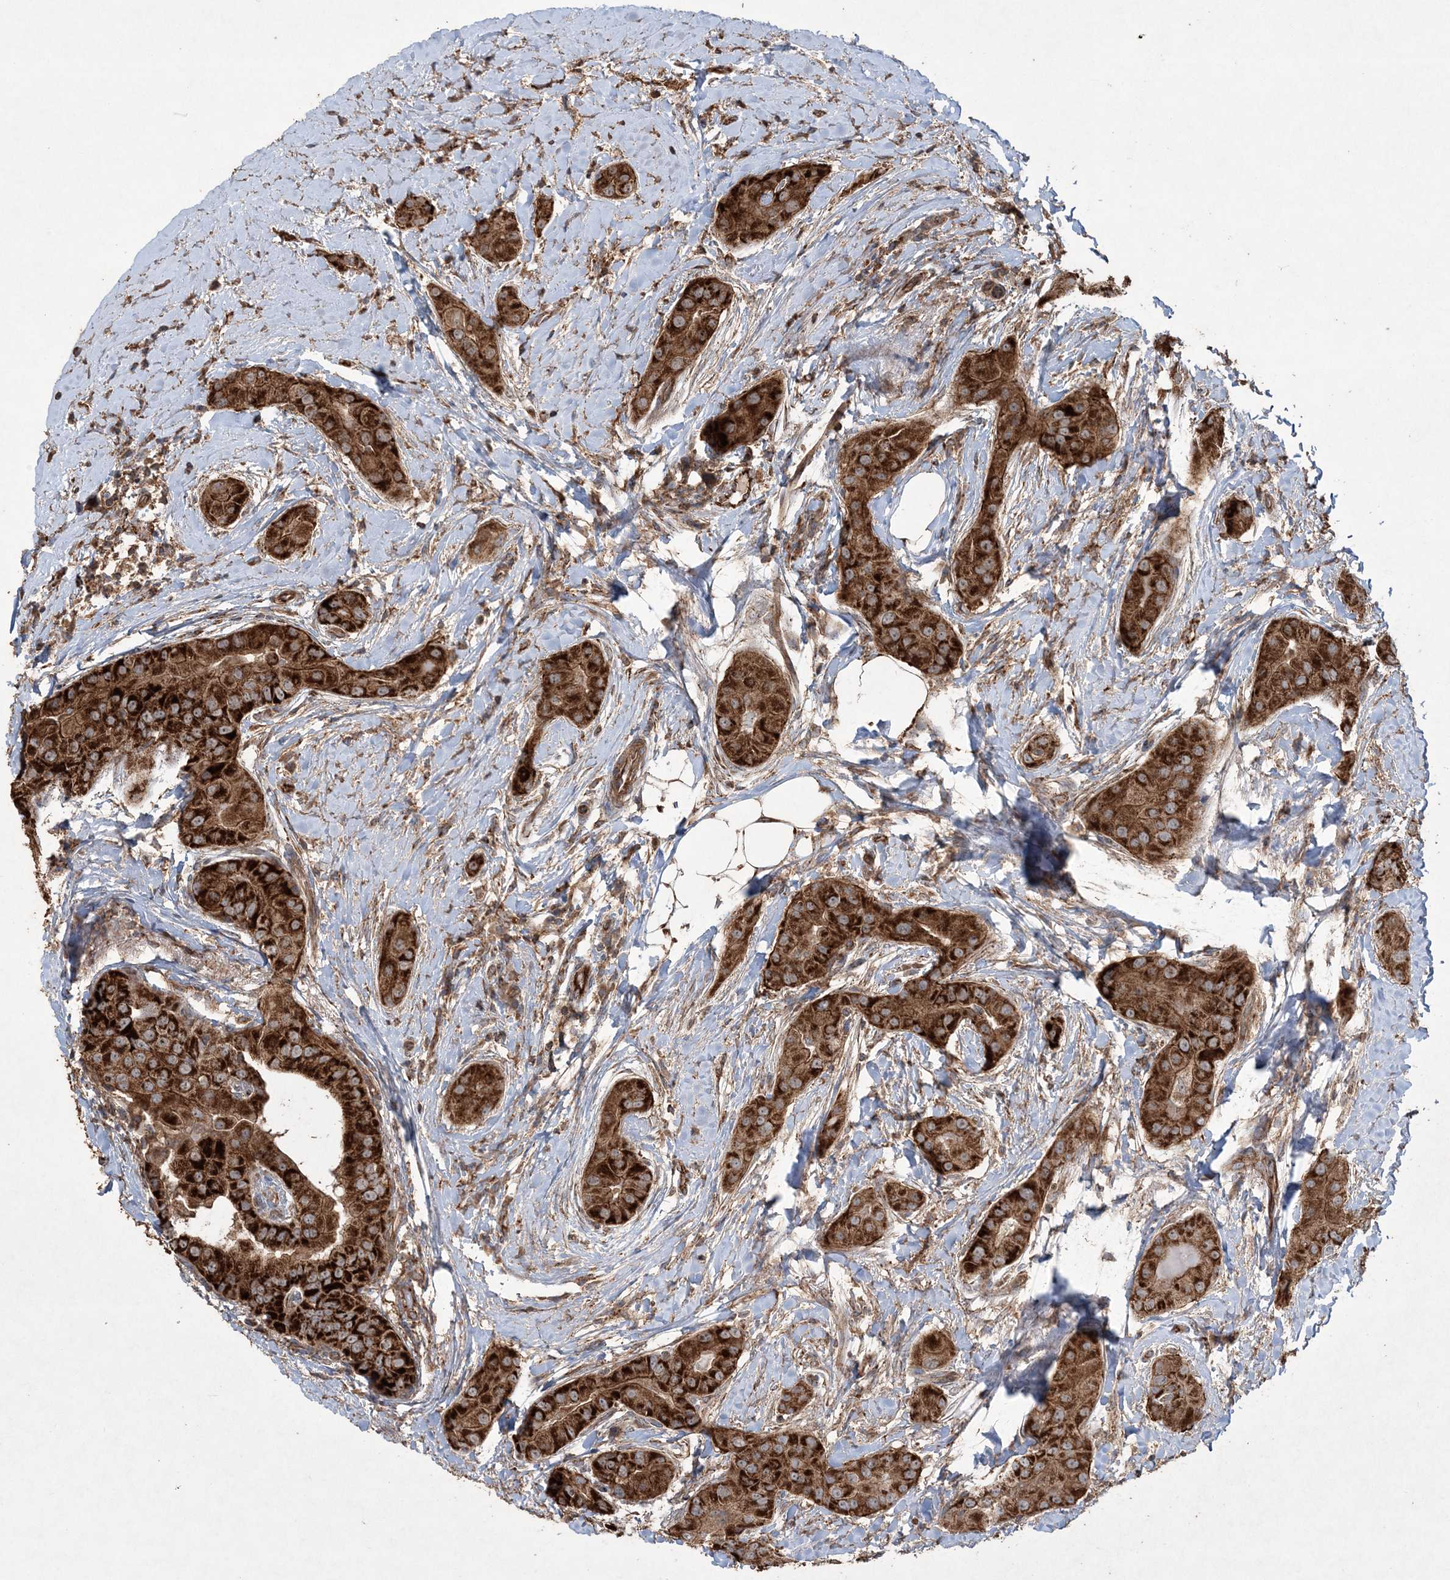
{"staining": {"intensity": "strong", "quantity": ">75%", "location": "cytoplasmic/membranous"}, "tissue": "thyroid cancer", "cell_type": "Tumor cells", "image_type": "cancer", "snomed": [{"axis": "morphology", "description": "Papillary adenocarcinoma, NOS"}, {"axis": "topography", "description": "Thyroid gland"}], "caption": "The micrograph demonstrates immunohistochemical staining of papillary adenocarcinoma (thyroid). There is strong cytoplasmic/membranous staining is present in about >75% of tumor cells. (brown staining indicates protein expression, while blue staining denotes nuclei).", "gene": "TTC7A", "patient": {"sex": "male", "age": 33}}